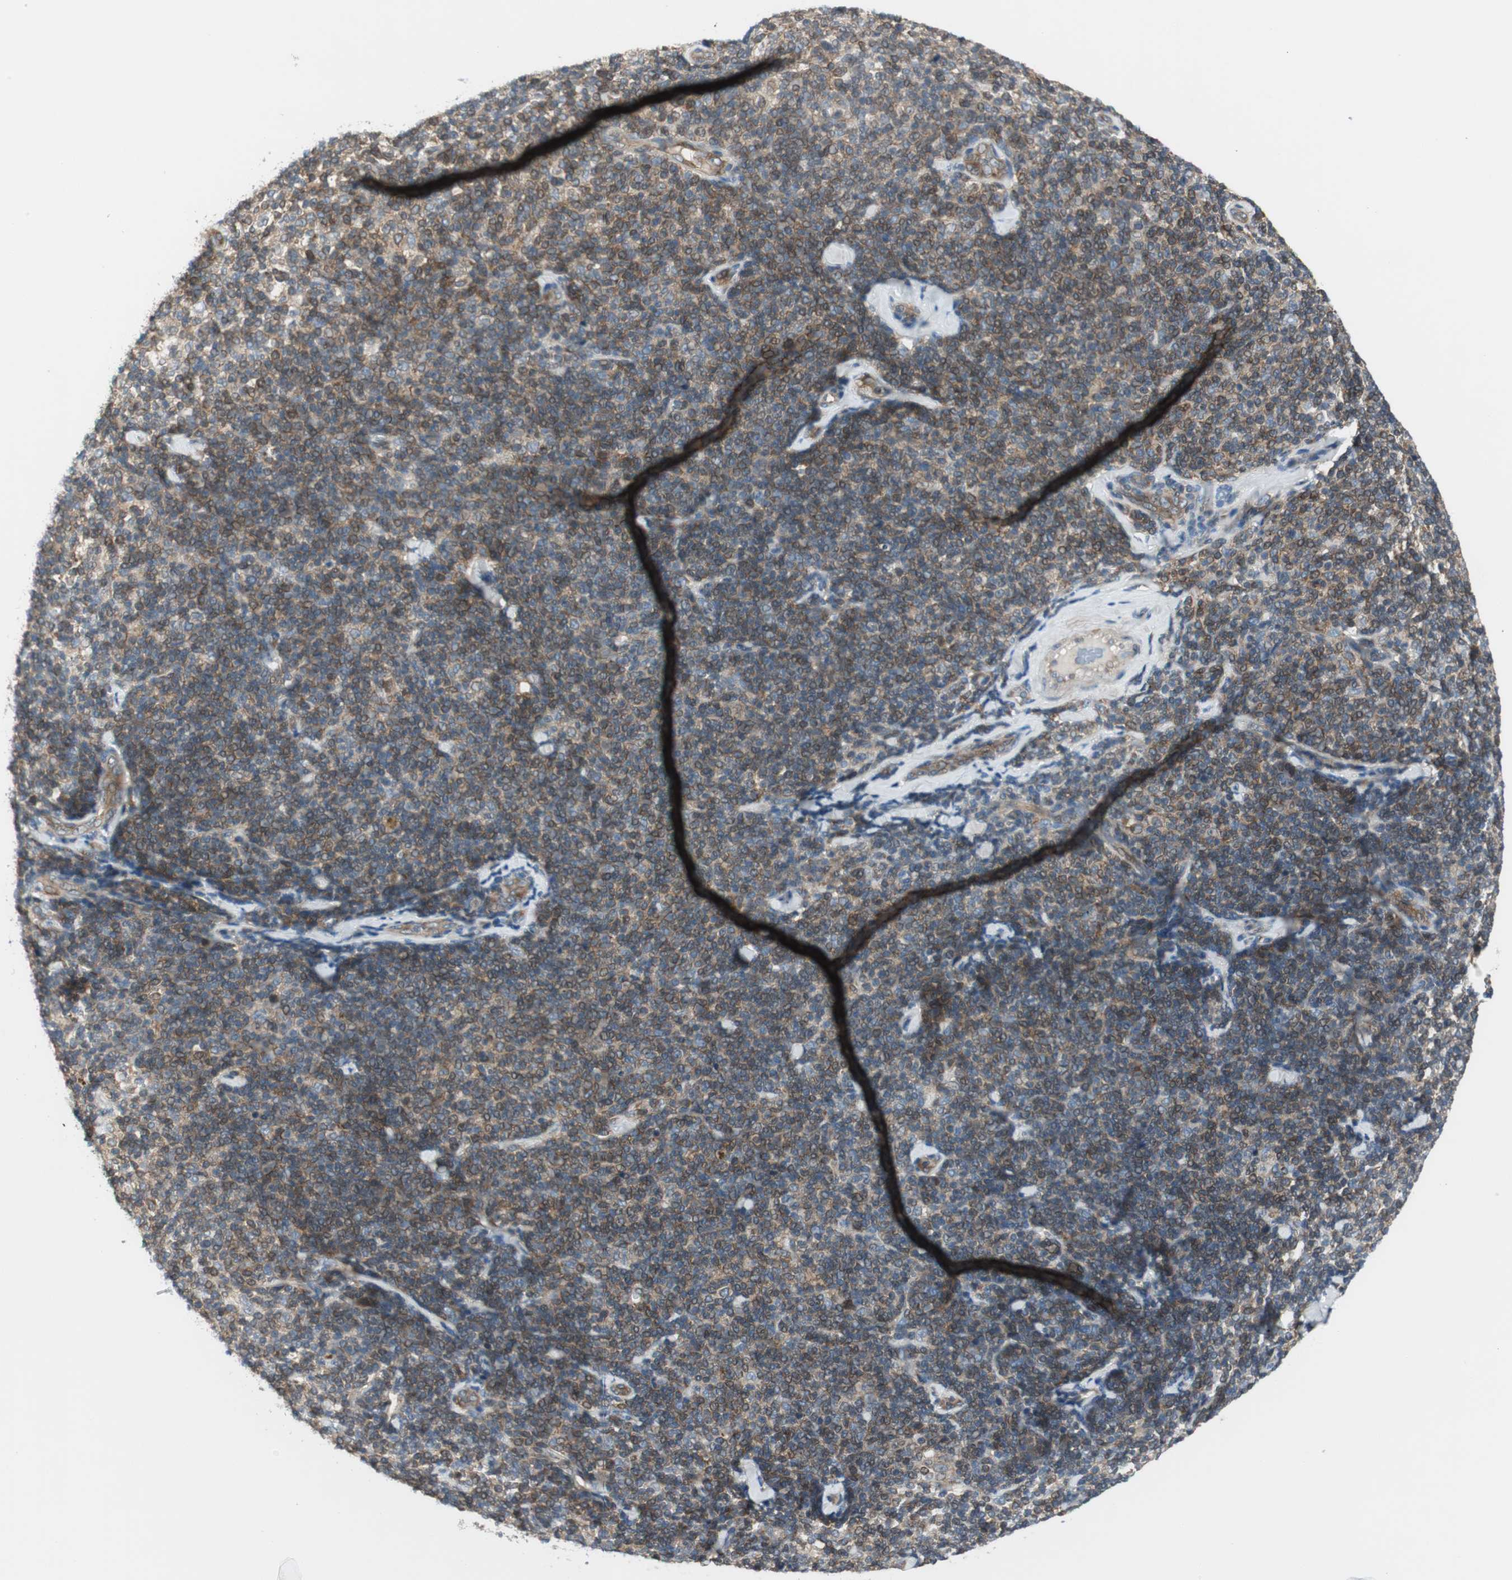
{"staining": {"intensity": "moderate", "quantity": ">75%", "location": "cytoplasmic/membranous"}, "tissue": "lymphoma", "cell_type": "Tumor cells", "image_type": "cancer", "snomed": [{"axis": "morphology", "description": "Malignant lymphoma, non-Hodgkin's type, Low grade"}, {"axis": "topography", "description": "Lymph node"}], "caption": "Low-grade malignant lymphoma, non-Hodgkin's type stained with a brown dye shows moderate cytoplasmic/membranous positive expression in about >75% of tumor cells.", "gene": "PRKAA1", "patient": {"sex": "female", "age": 56}}